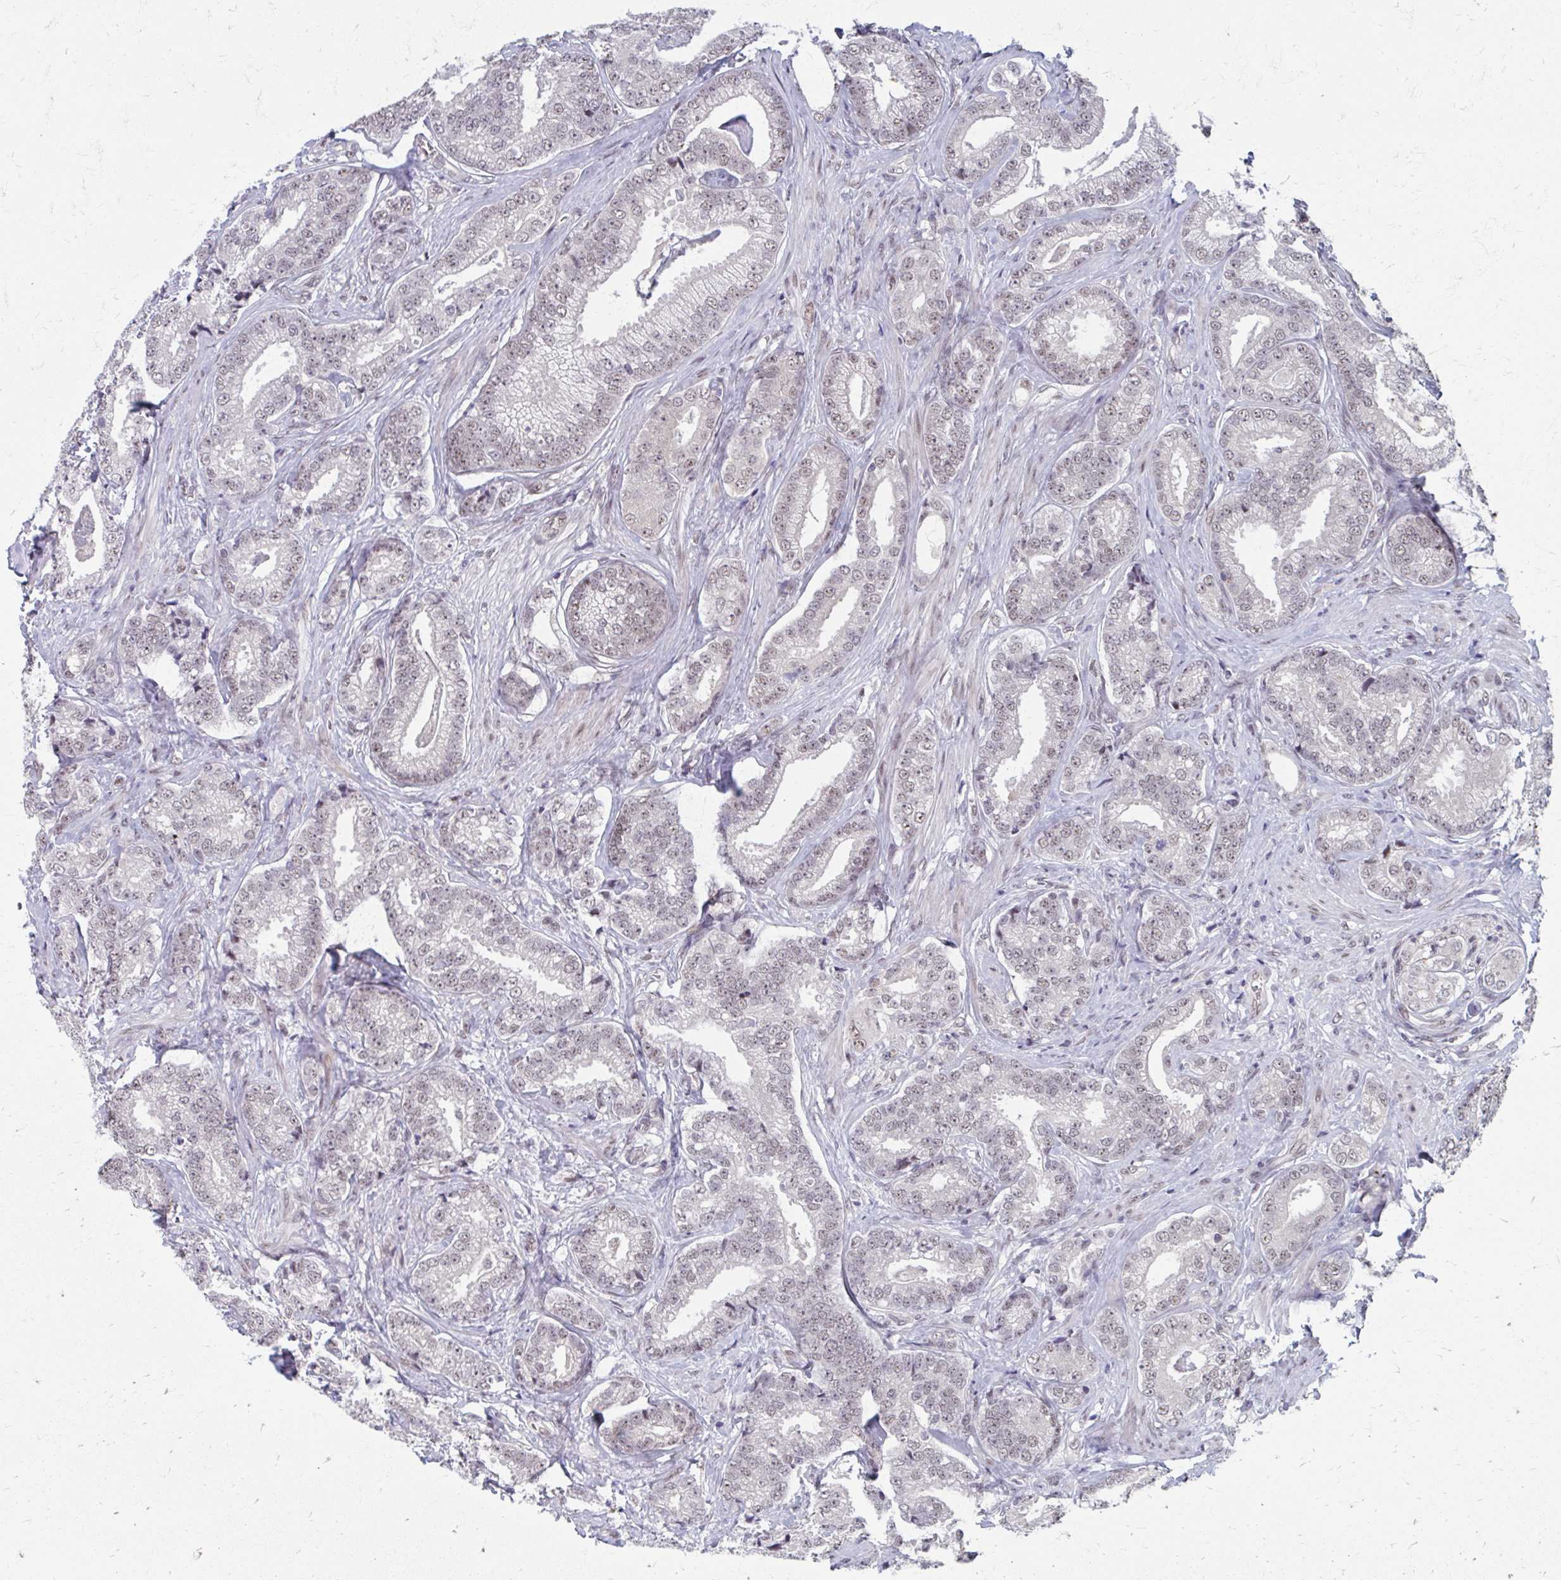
{"staining": {"intensity": "weak", "quantity": ">75%", "location": "nuclear"}, "tissue": "prostate cancer", "cell_type": "Tumor cells", "image_type": "cancer", "snomed": [{"axis": "morphology", "description": "Adenocarcinoma, Low grade"}, {"axis": "topography", "description": "Prostate"}], "caption": "Prostate low-grade adenocarcinoma stained with a brown dye exhibits weak nuclear positive expression in approximately >75% of tumor cells.", "gene": "SETBP1", "patient": {"sex": "male", "age": 63}}